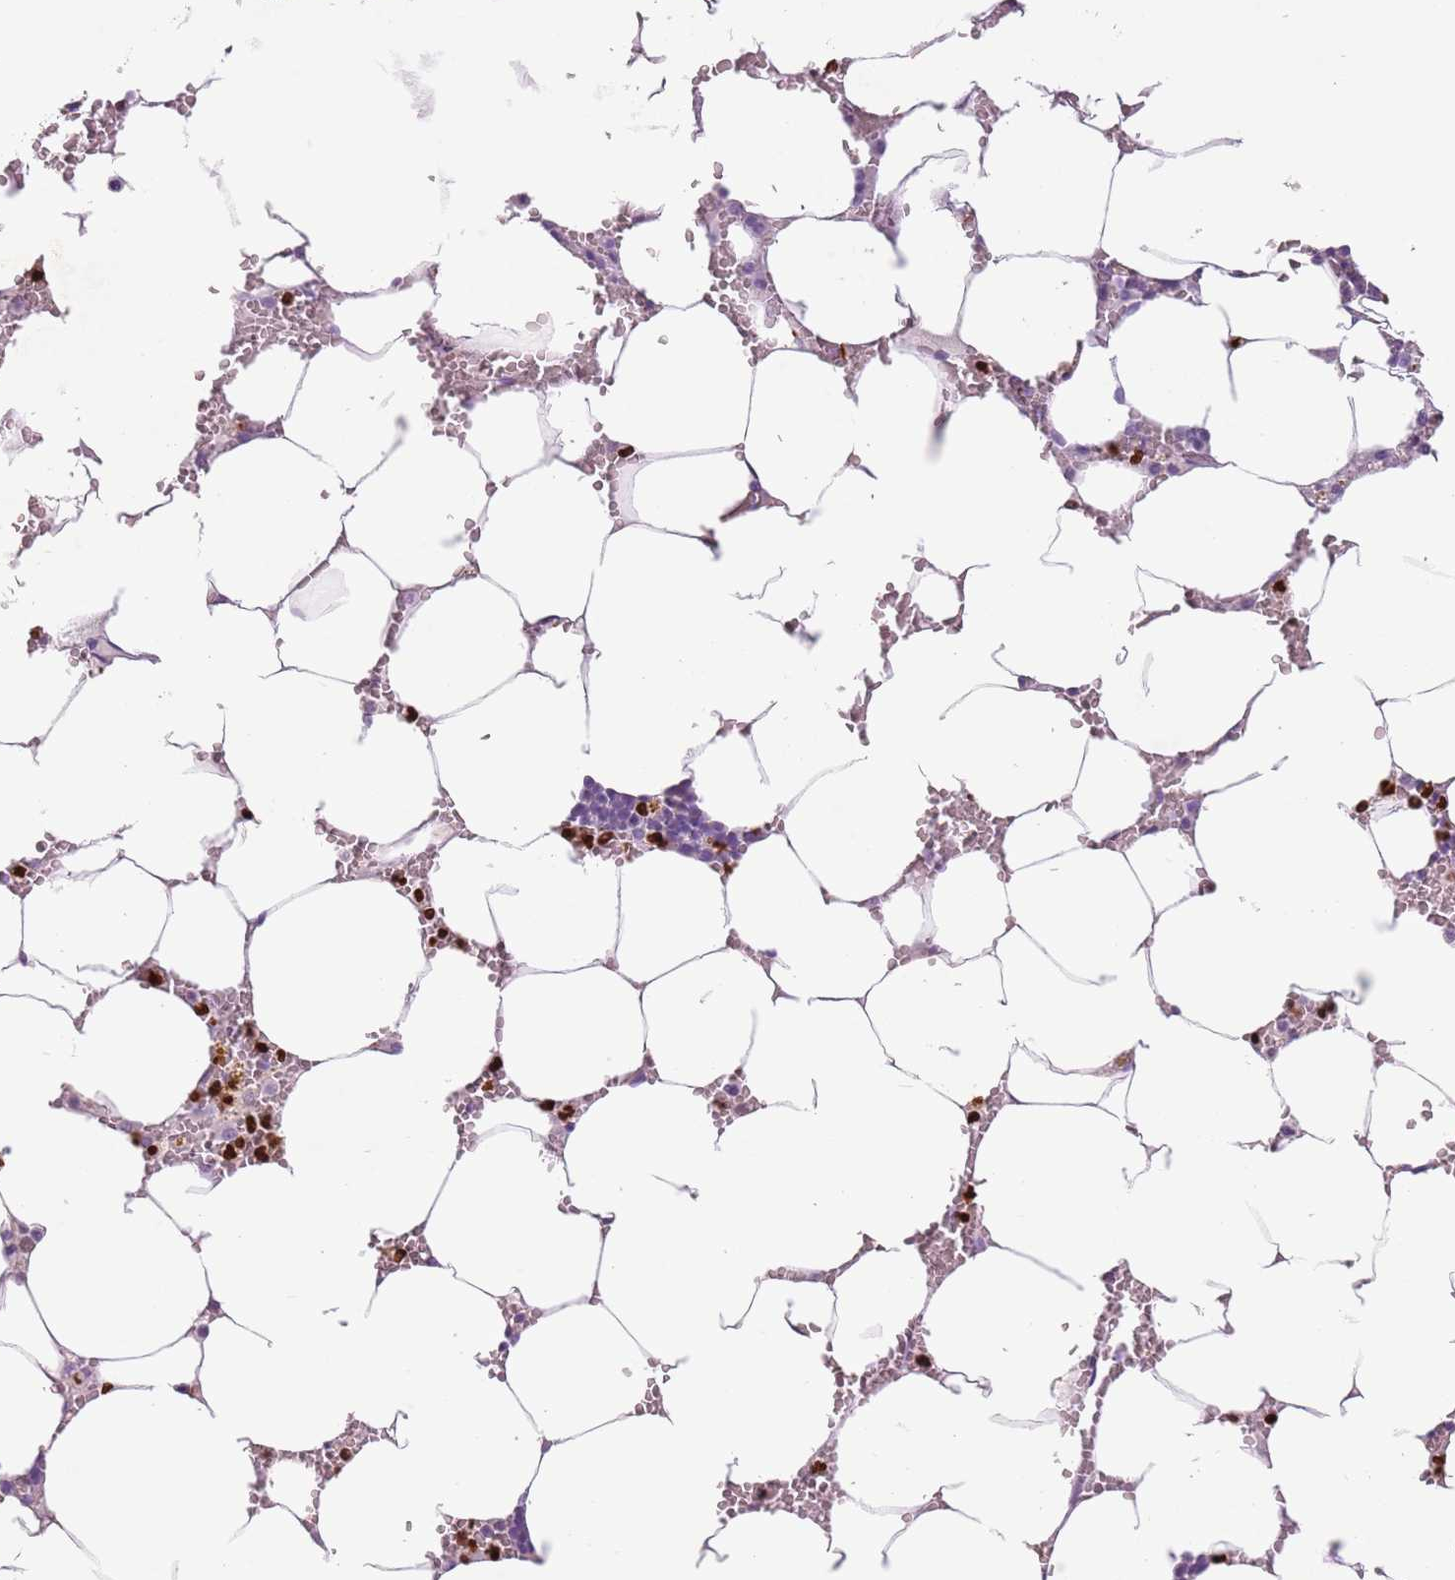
{"staining": {"intensity": "strong", "quantity": "<25%", "location": "cytoplasmic/membranous,nuclear"}, "tissue": "bone marrow", "cell_type": "Hematopoietic cells", "image_type": "normal", "snomed": [{"axis": "morphology", "description": "Normal tissue, NOS"}, {"axis": "topography", "description": "Bone marrow"}], "caption": "Hematopoietic cells reveal medium levels of strong cytoplasmic/membranous,nuclear staining in about <25% of cells in normal bone marrow.", "gene": "CELF6", "patient": {"sex": "male", "age": 70}}